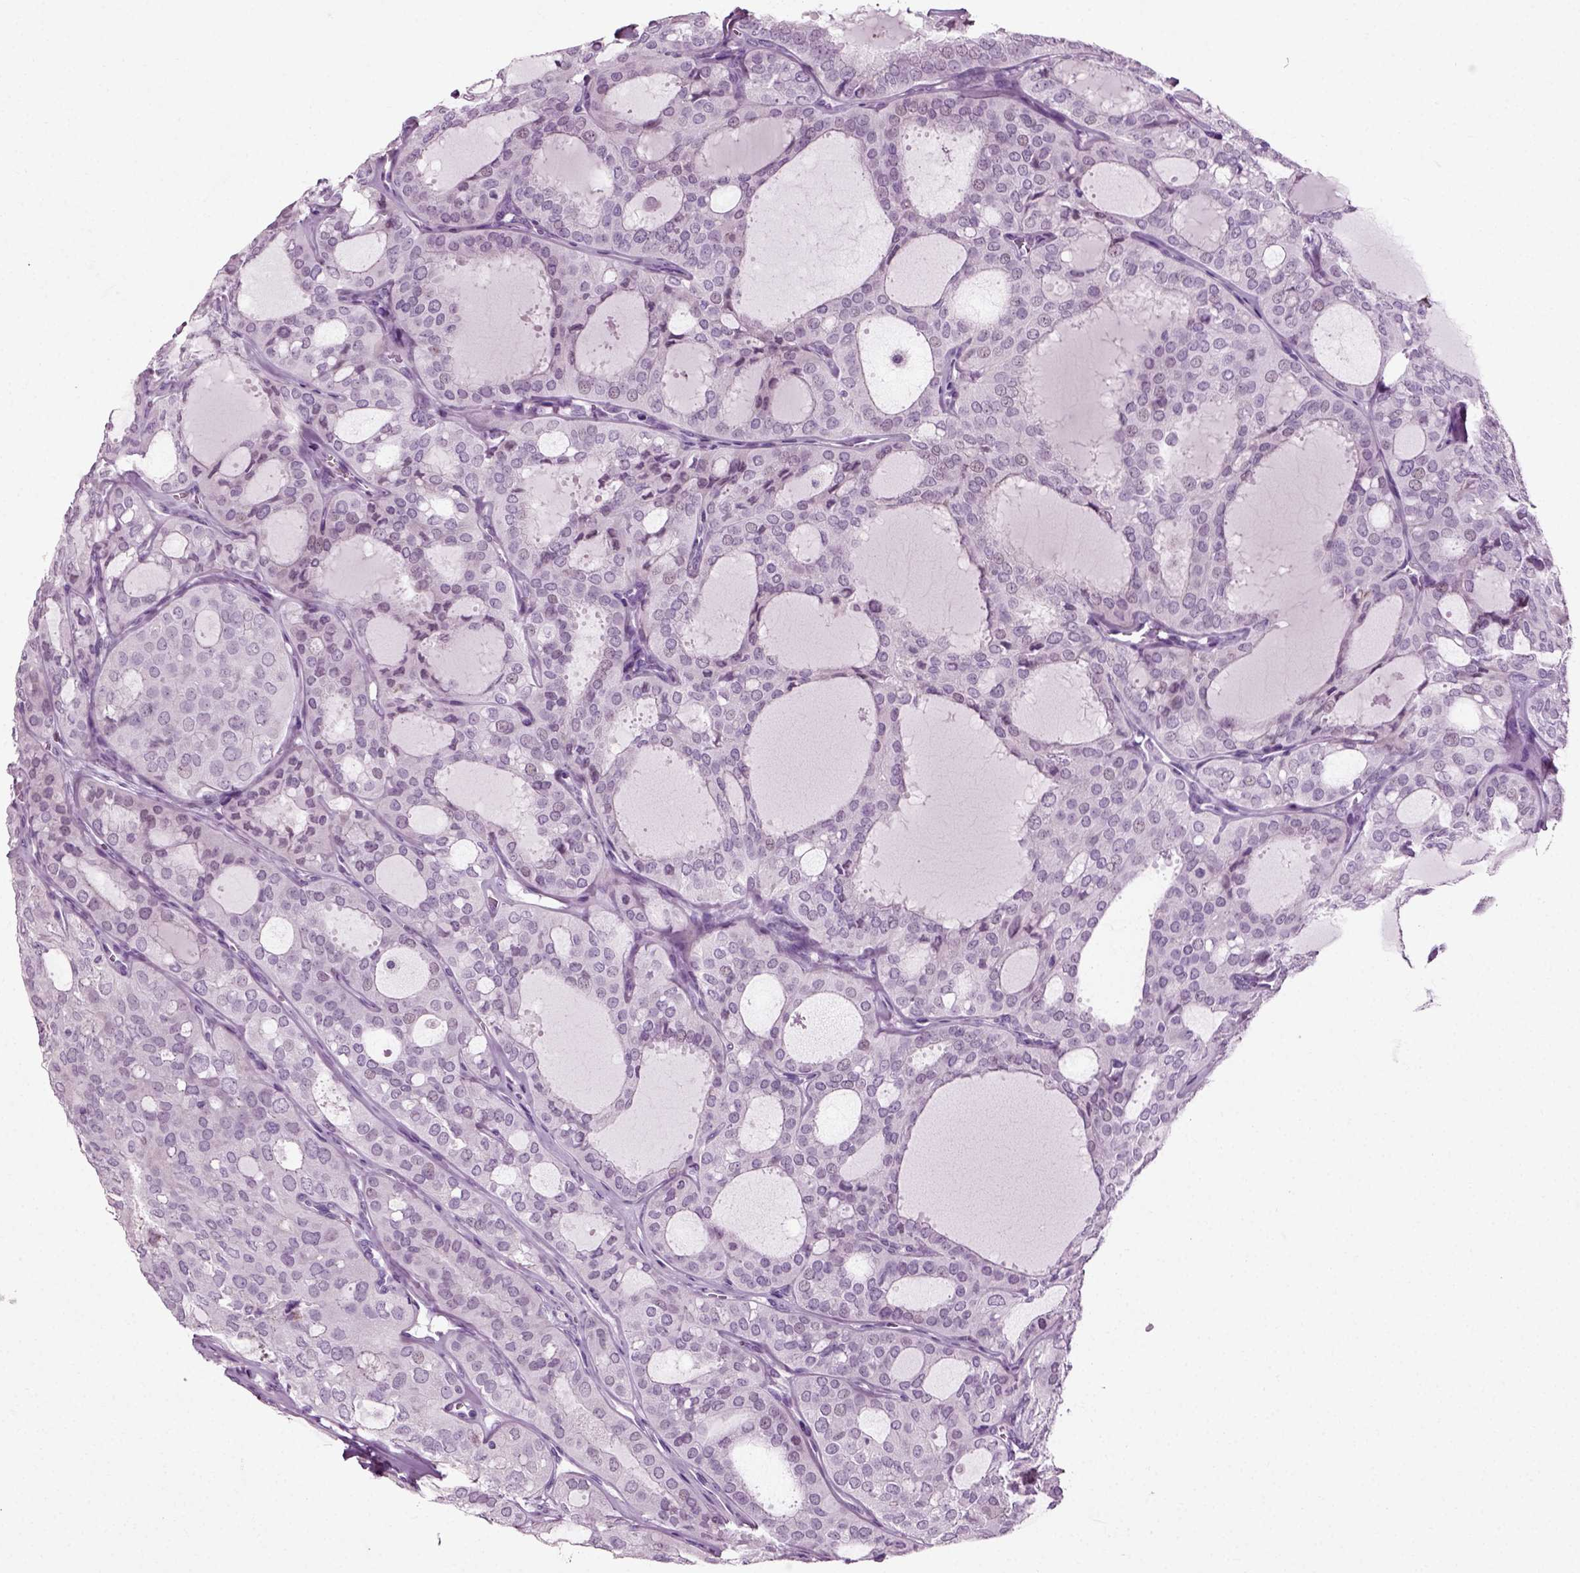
{"staining": {"intensity": "negative", "quantity": "none", "location": "none"}, "tissue": "thyroid cancer", "cell_type": "Tumor cells", "image_type": "cancer", "snomed": [{"axis": "morphology", "description": "Follicular adenoma carcinoma, NOS"}, {"axis": "topography", "description": "Thyroid gland"}], "caption": "This is an IHC histopathology image of human follicular adenoma carcinoma (thyroid). There is no staining in tumor cells.", "gene": "SLC26A8", "patient": {"sex": "male", "age": 75}}